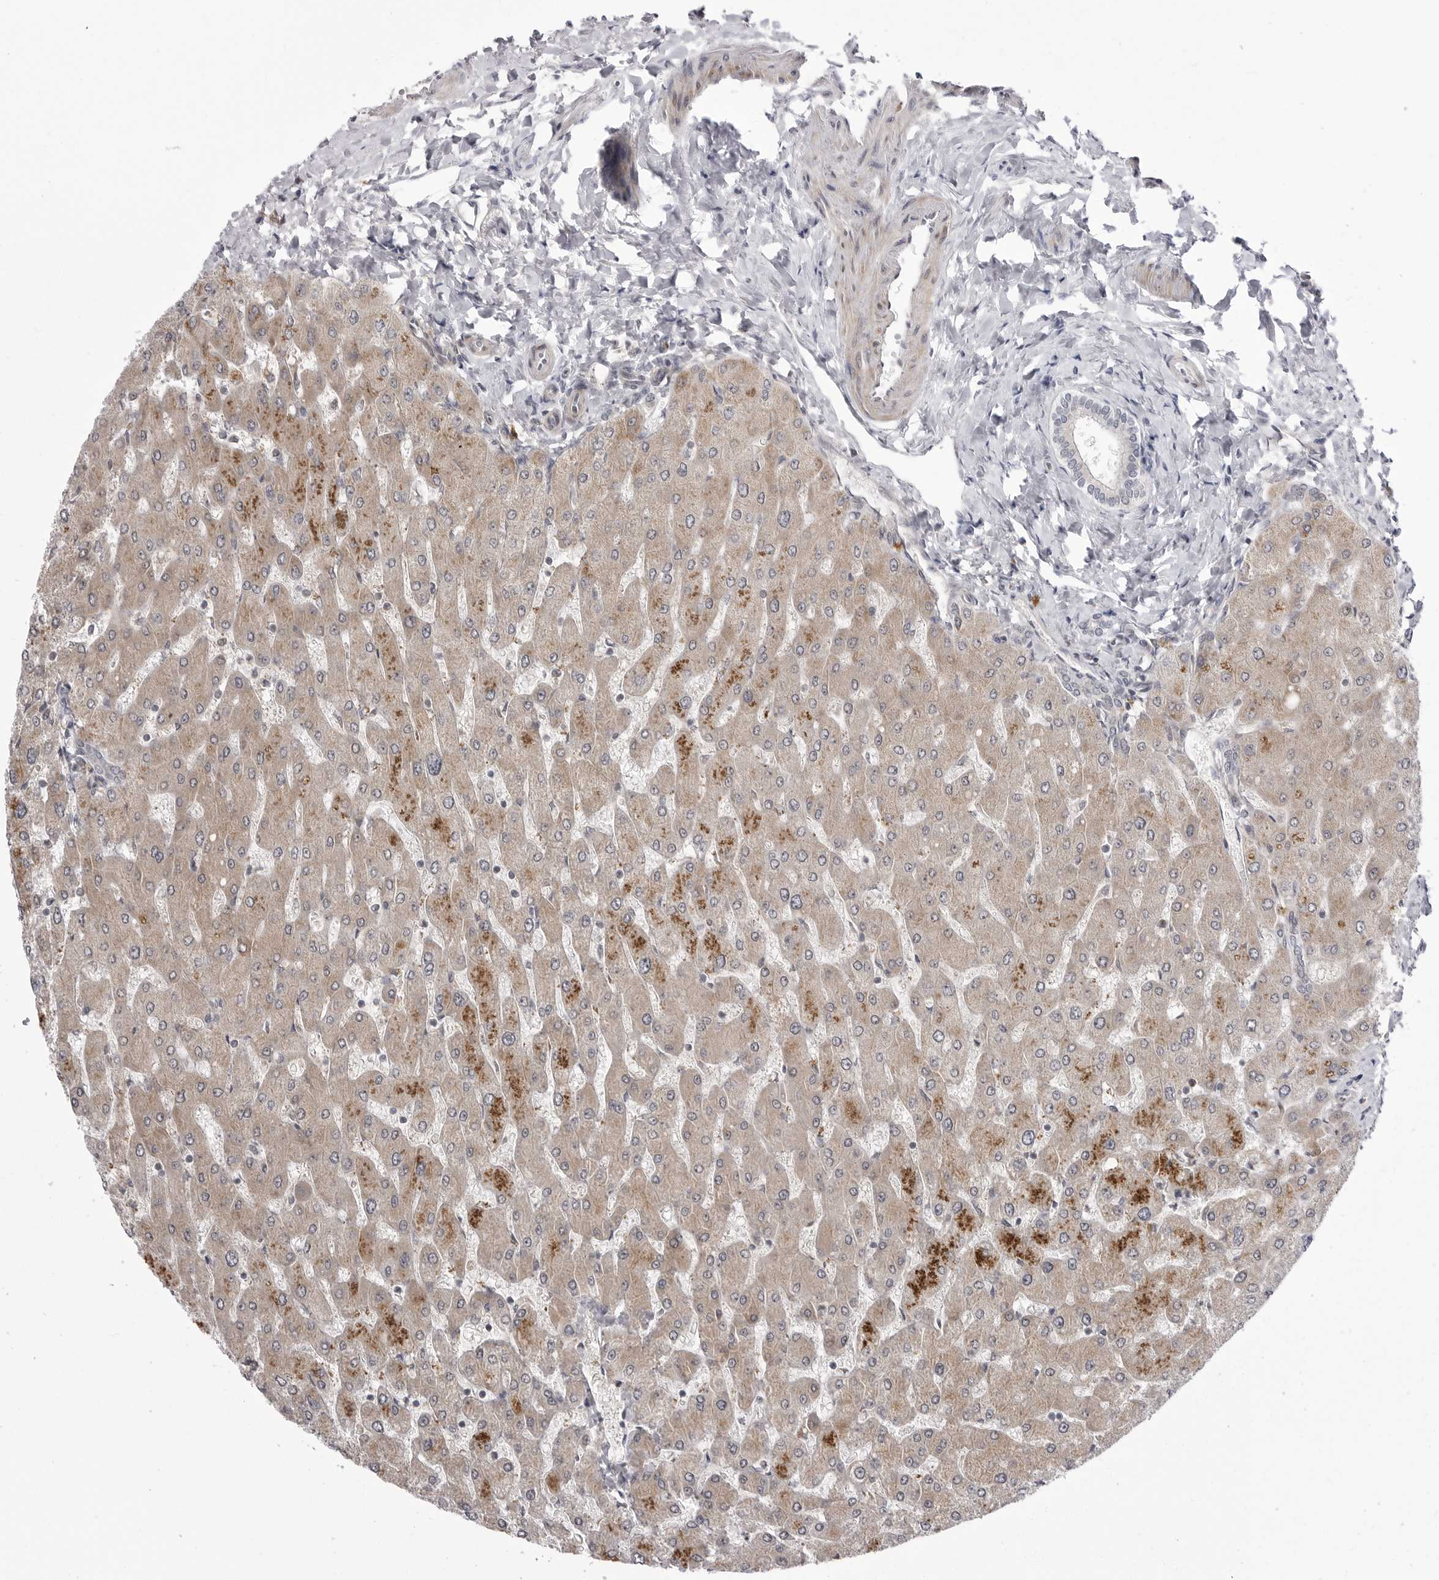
{"staining": {"intensity": "negative", "quantity": "none", "location": "none"}, "tissue": "liver", "cell_type": "Cholangiocytes", "image_type": "normal", "snomed": [{"axis": "morphology", "description": "Normal tissue, NOS"}, {"axis": "topography", "description": "Liver"}], "caption": "The micrograph shows no significant expression in cholangiocytes of liver.", "gene": "CCDC18", "patient": {"sex": "male", "age": 55}}